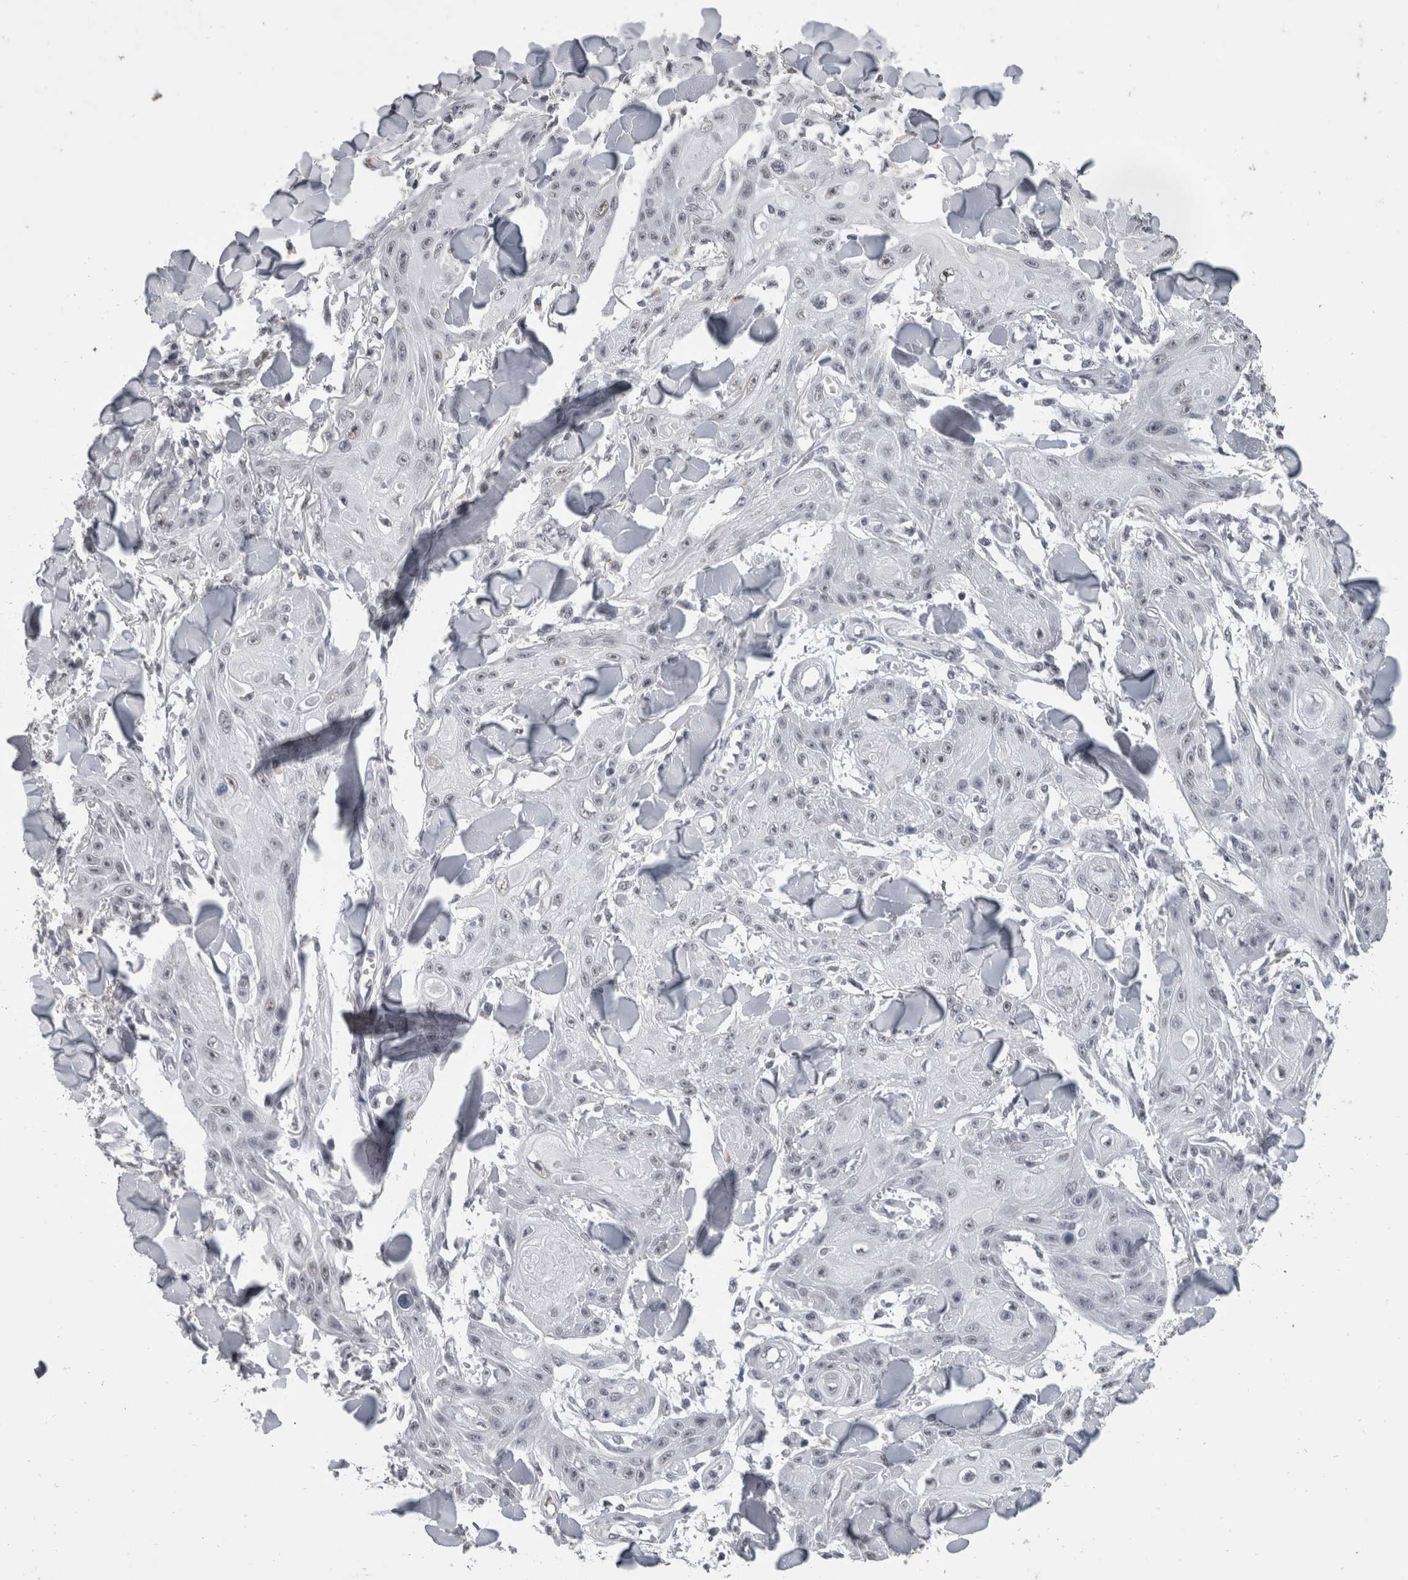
{"staining": {"intensity": "weak", "quantity": "<25%", "location": "nuclear"}, "tissue": "skin cancer", "cell_type": "Tumor cells", "image_type": "cancer", "snomed": [{"axis": "morphology", "description": "Squamous cell carcinoma, NOS"}, {"axis": "topography", "description": "Skin"}], "caption": "DAB (3,3'-diaminobenzidine) immunohistochemical staining of skin cancer (squamous cell carcinoma) exhibits no significant staining in tumor cells.", "gene": "DDX17", "patient": {"sex": "male", "age": 74}}